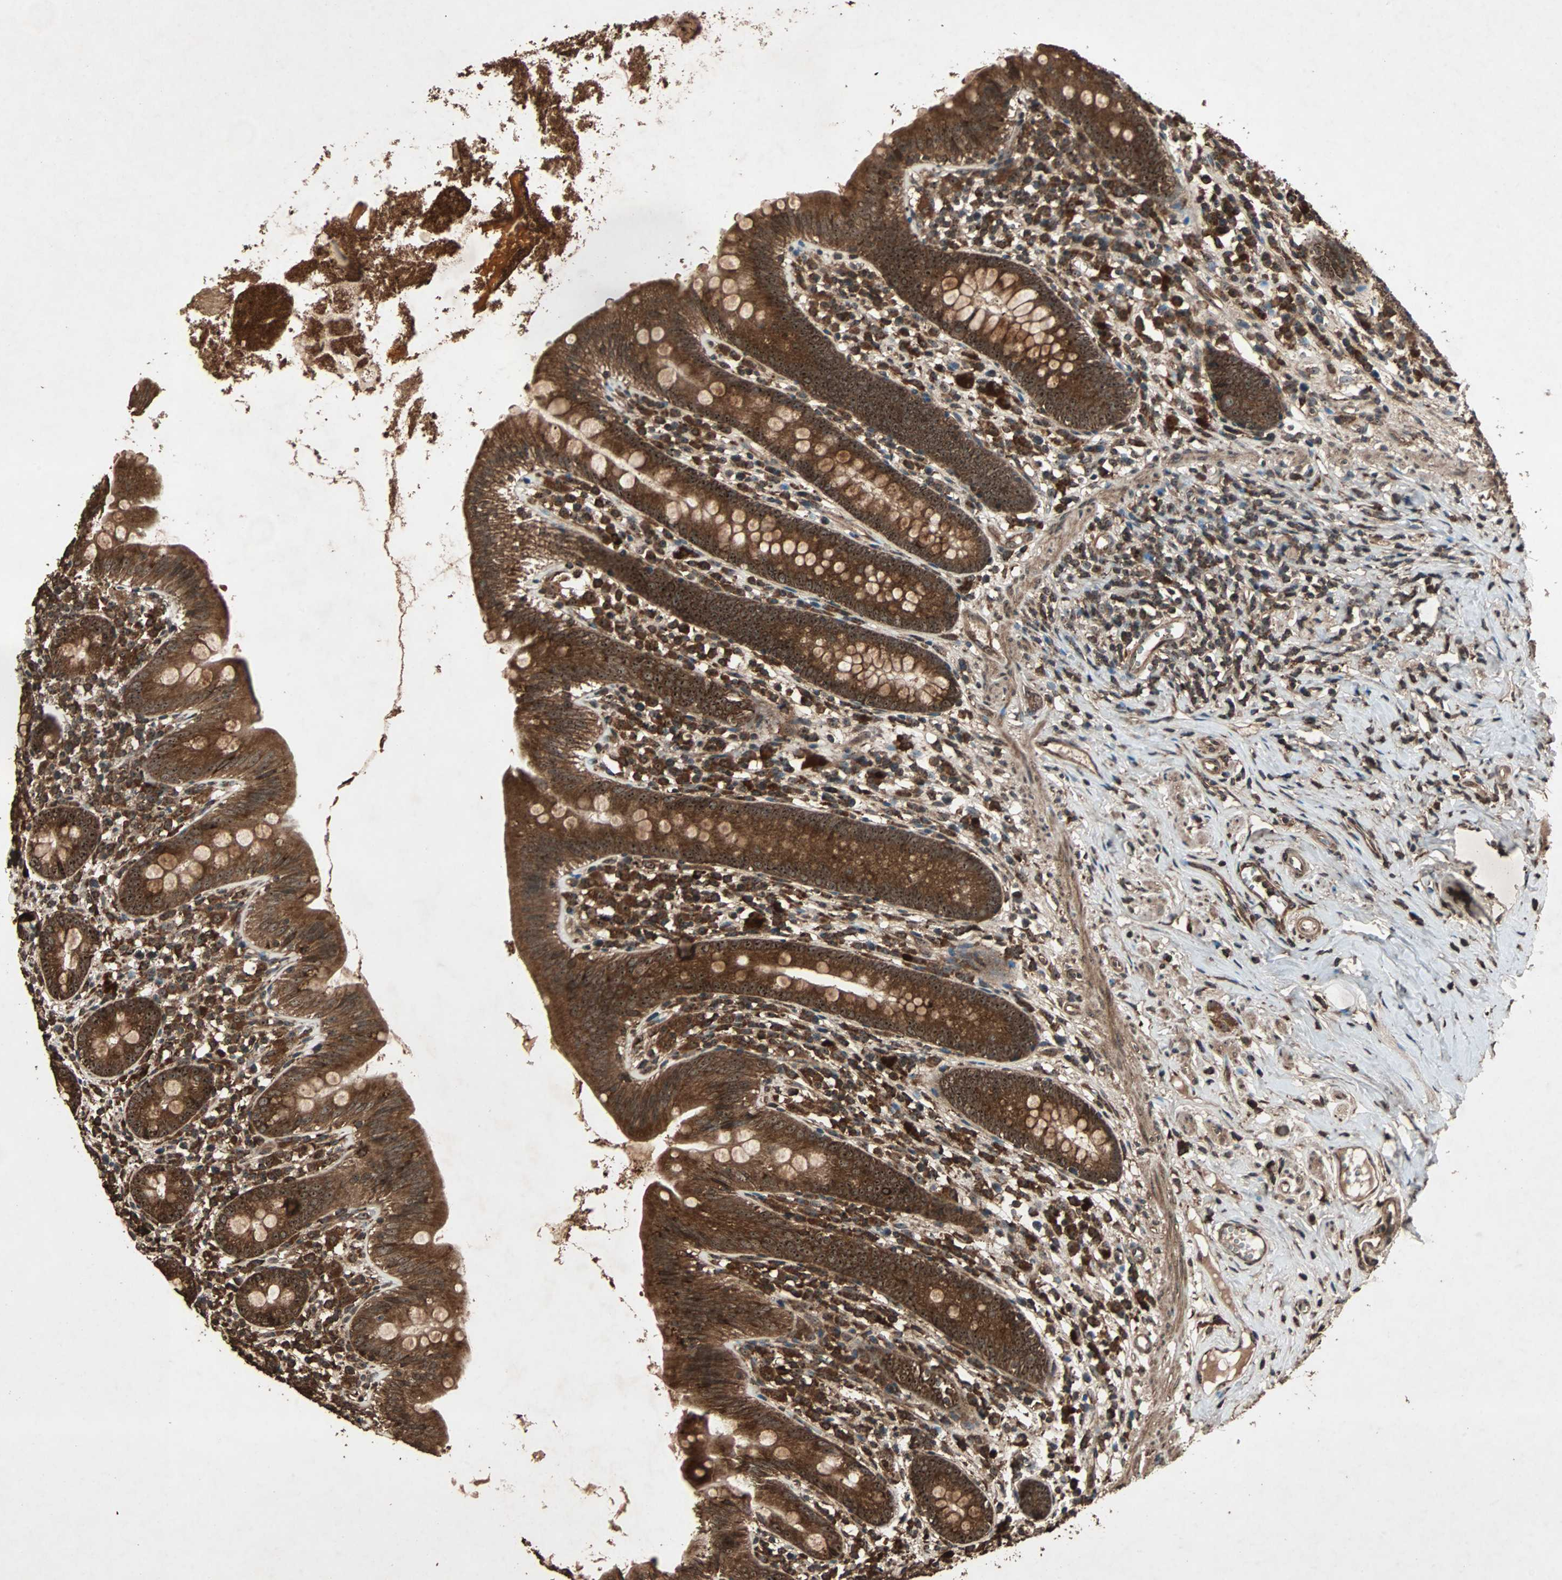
{"staining": {"intensity": "strong", "quantity": ">75%", "location": "cytoplasmic/membranous,nuclear"}, "tissue": "appendix", "cell_type": "Glandular cells", "image_type": "normal", "snomed": [{"axis": "morphology", "description": "Normal tissue, NOS"}, {"axis": "topography", "description": "Appendix"}], "caption": "Glandular cells reveal high levels of strong cytoplasmic/membranous,nuclear positivity in about >75% of cells in unremarkable appendix. (DAB IHC with brightfield microscopy, high magnification).", "gene": "LAMTOR5", "patient": {"sex": "male", "age": 52}}